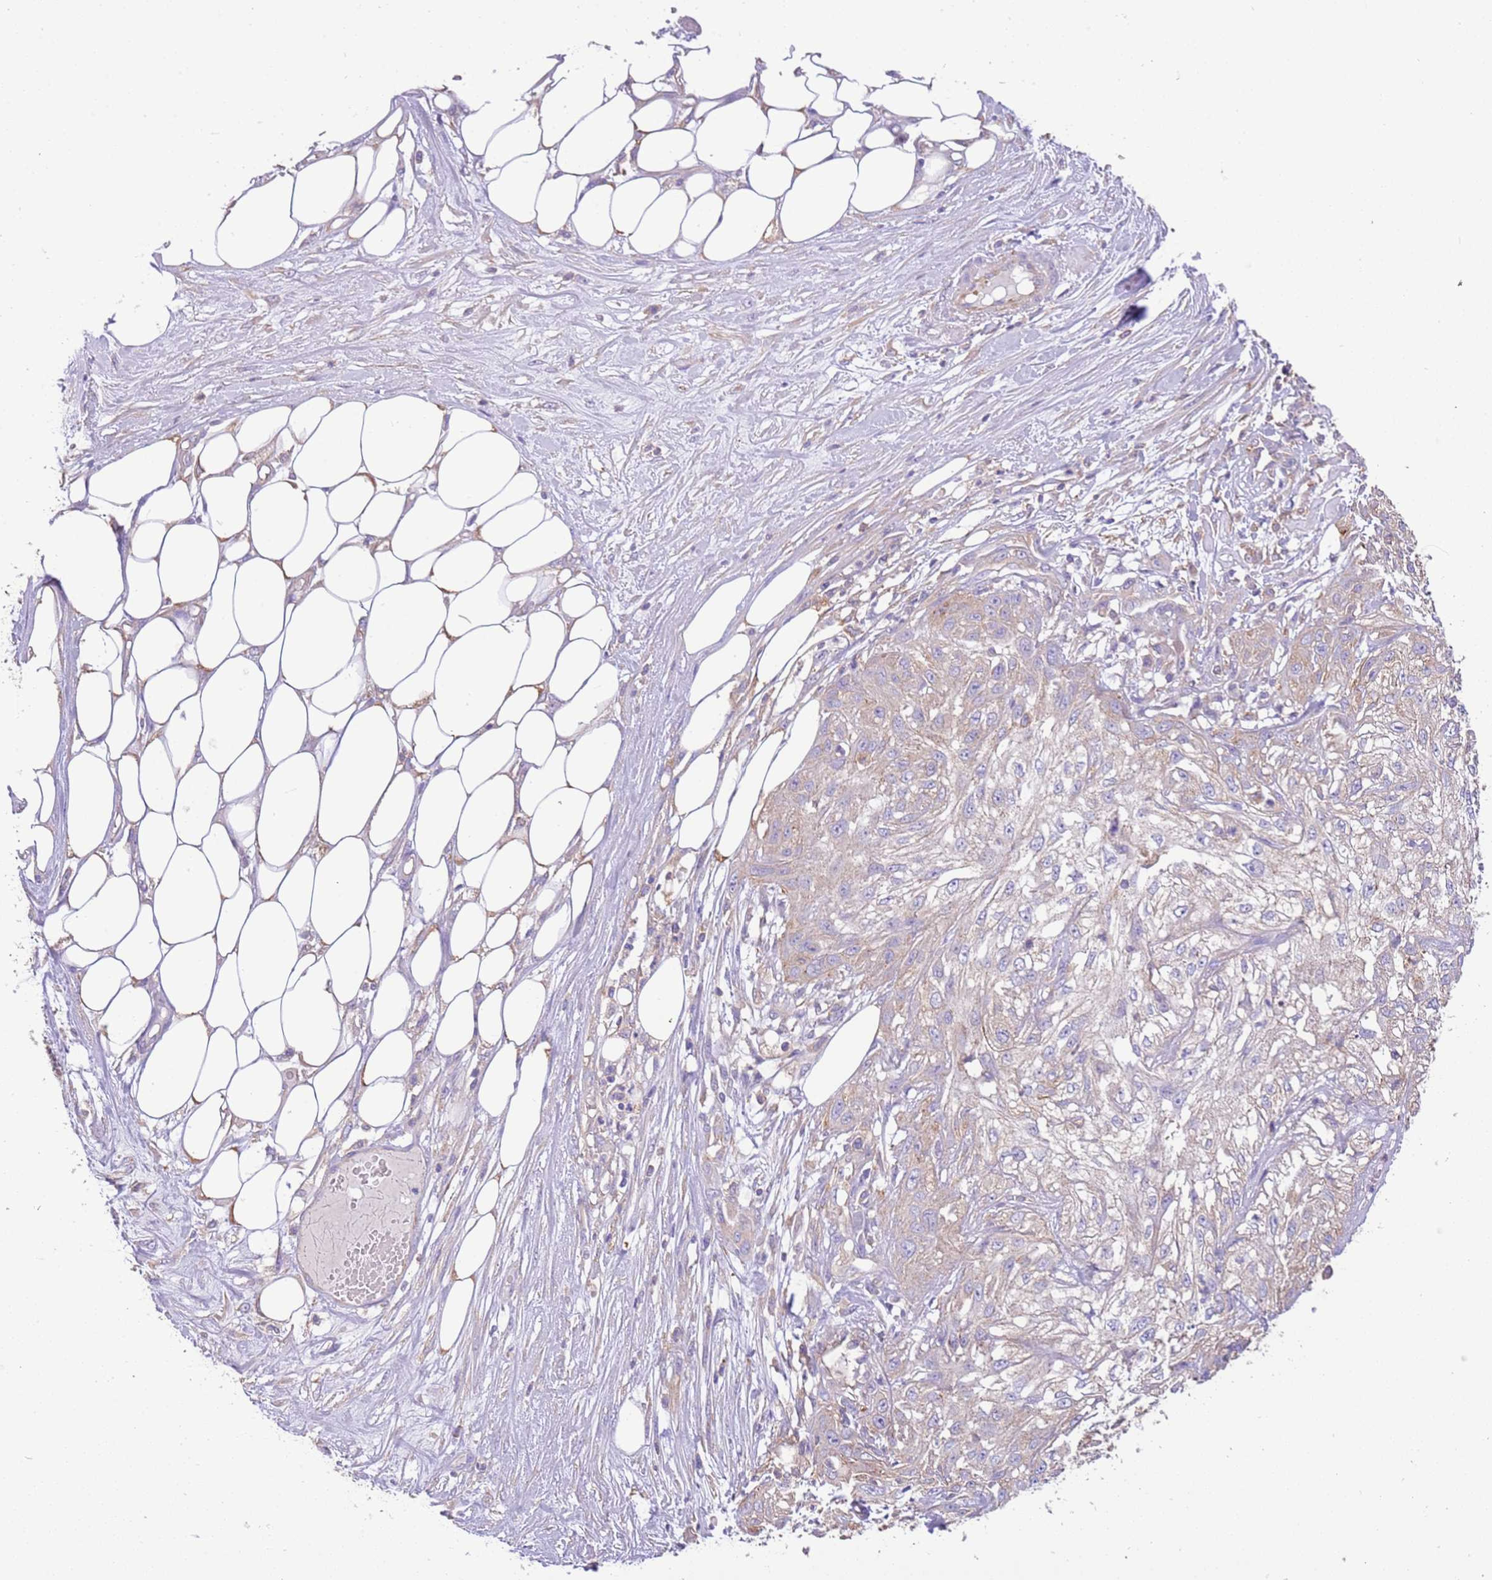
{"staining": {"intensity": "weak", "quantity": "<25%", "location": "cytoplasmic/membranous"}, "tissue": "skin cancer", "cell_type": "Tumor cells", "image_type": "cancer", "snomed": [{"axis": "morphology", "description": "Squamous cell carcinoma, NOS"}, {"axis": "morphology", "description": "Squamous cell carcinoma, metastatic, NOS"}, {"axis": "topography", "description": "Skin"}, {"axis": "topography", "description": "Lymph node"}], "caption": "Immunohistochemical staining of human skin cancer reveals no significant positivity in tumor cells. Nuclei are stained in blue.", "gene": "NAALADL1", "patient": {"sex": "male", "age": 75}}